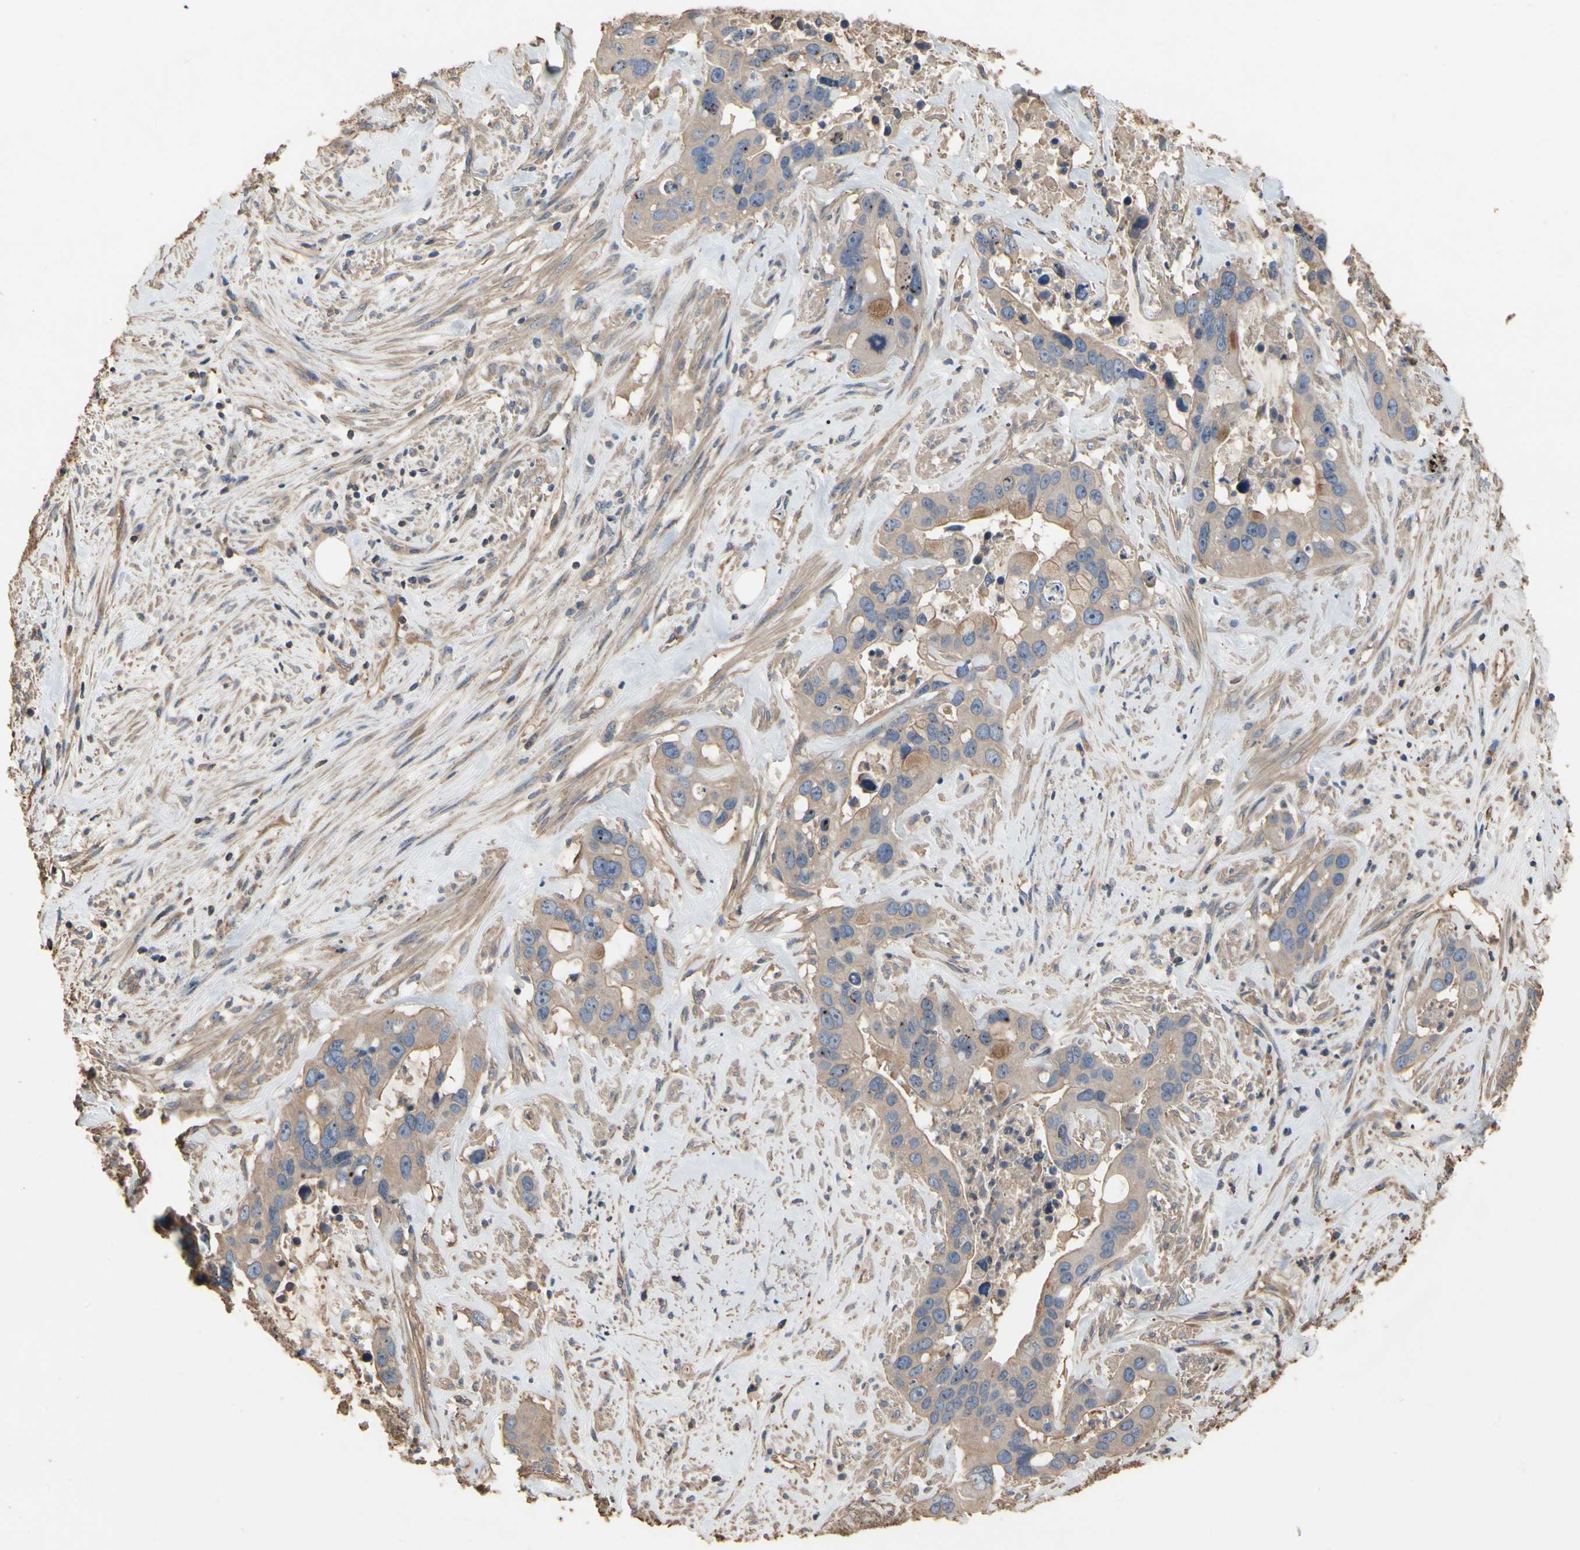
{"staining": {"intensity": "weak", "quantity": ">75%", "location": "cytoplasmic/membranous"}, "tissue": "liver cancer", "cell_type": "Tumor cells", "image_type": "cancer", "snomed": [{"axis": "morphology", "description": "Cholangiocarcinoma"}, {"axis": "topography", "description": "Liver"}], "caption": "Liver cancer (cholangiocarcinoma) stained for a protein (brown) exhibits weak cytoplasmic/membranous positive expression in about >75% of tumor cells.", "gene": "PDZK1", "patient": {"sex": "female", "age": 65}}